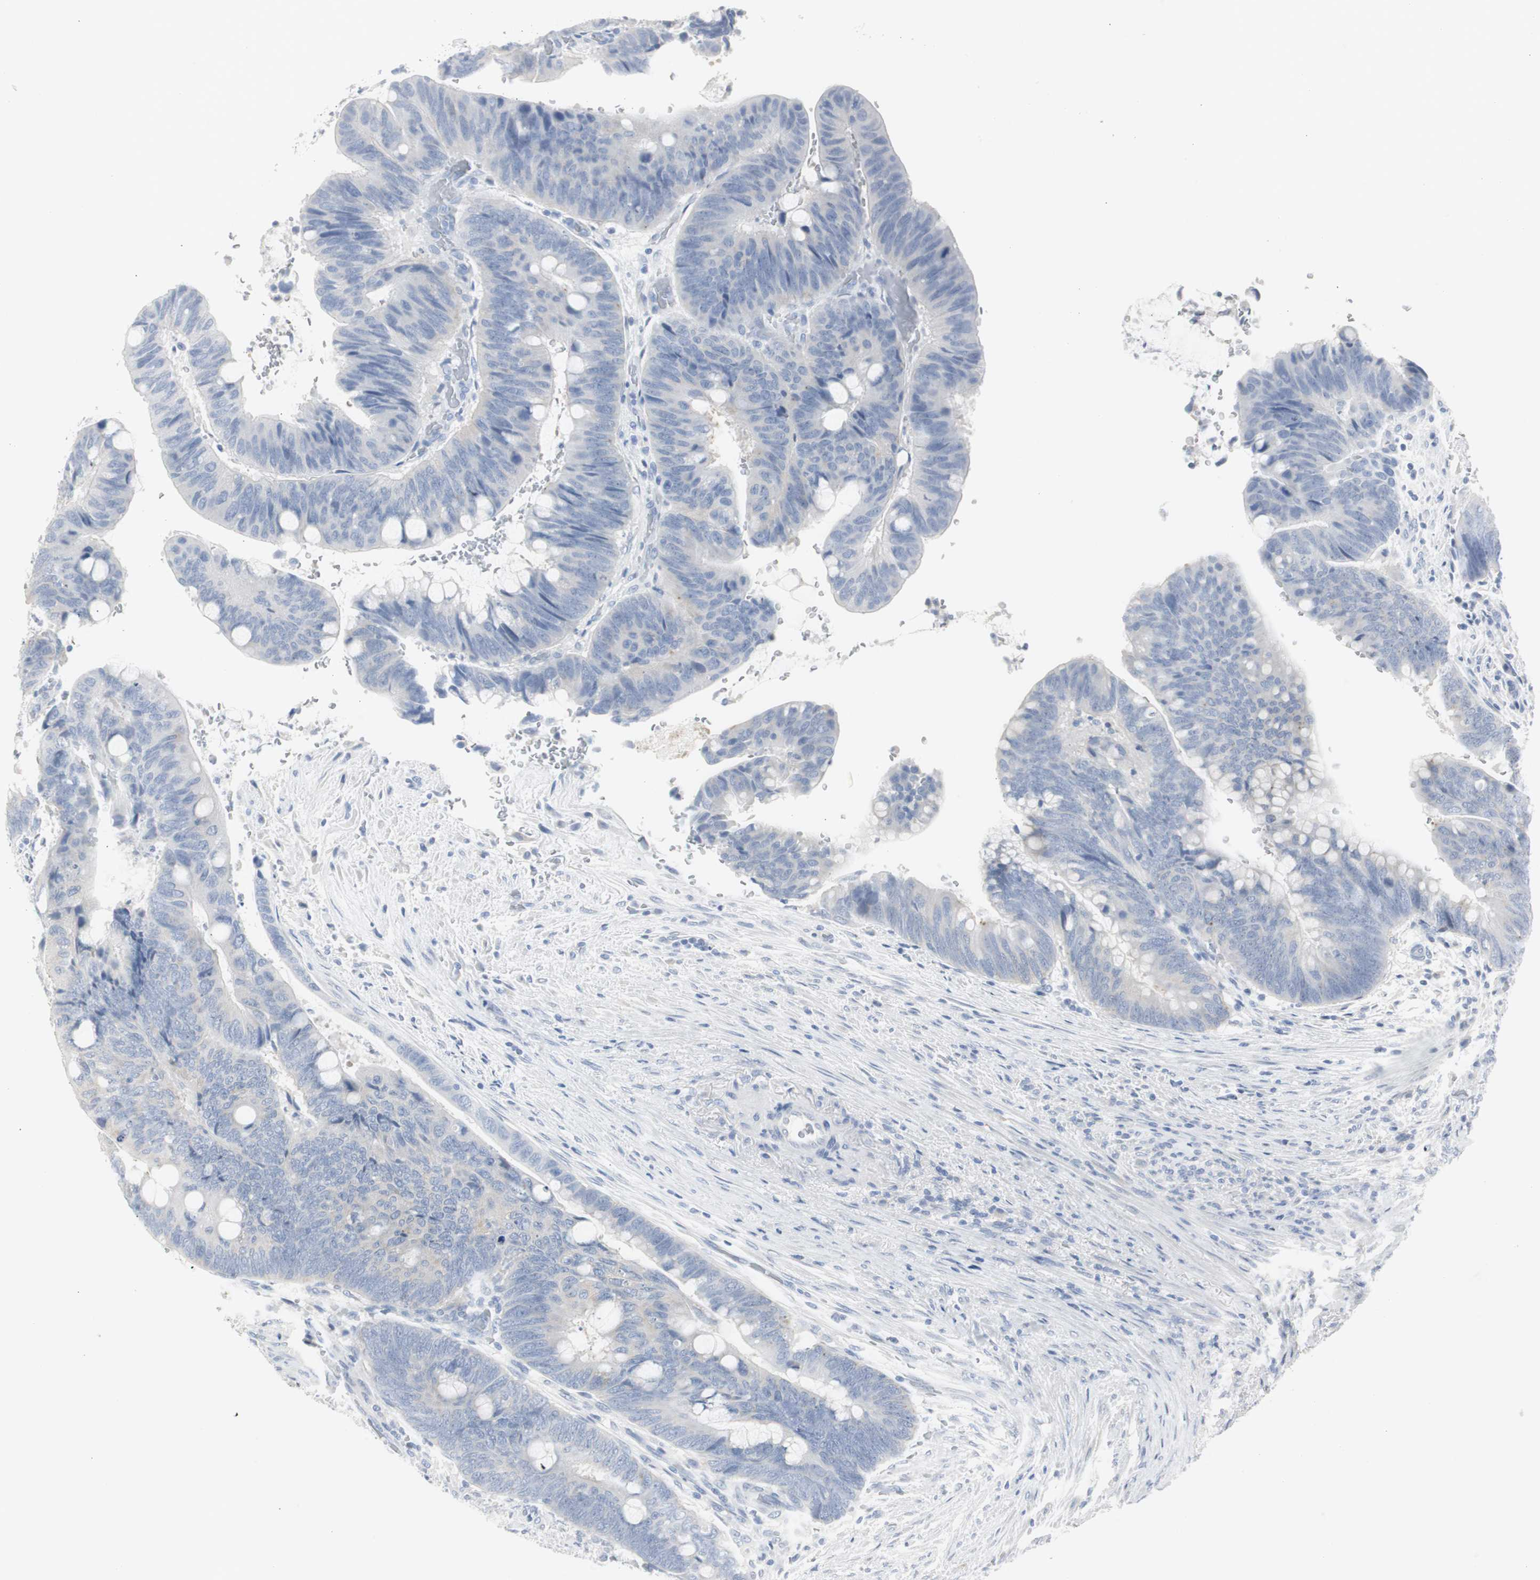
{"staining": {"intensity": "negative", "quantity": "none", "location": "none"}, "tissue": "colorectal cancer", "cell_type": "Tumor cells", "image_type": "cancer", "snomed": [{"axis": "morphology", "description": "Normal tissue, NOS"}, {"axis": "morphology", "description": "Adenocarcinoma, NOS"}, {"axis": "topography", "description": "Rectum"}, {"axis": "topography", "description": "Peripheral nerve tissue"}], "caption": "Immunohistochemistry micrograph of neoplastic tissue: colorectal cancer stained with DAB (3,3'-diaminobenzidine) shows no significant protein positivity in tumor cells.", "gene": "S100A7", "patient": {"sex": "male", "age": 92}}